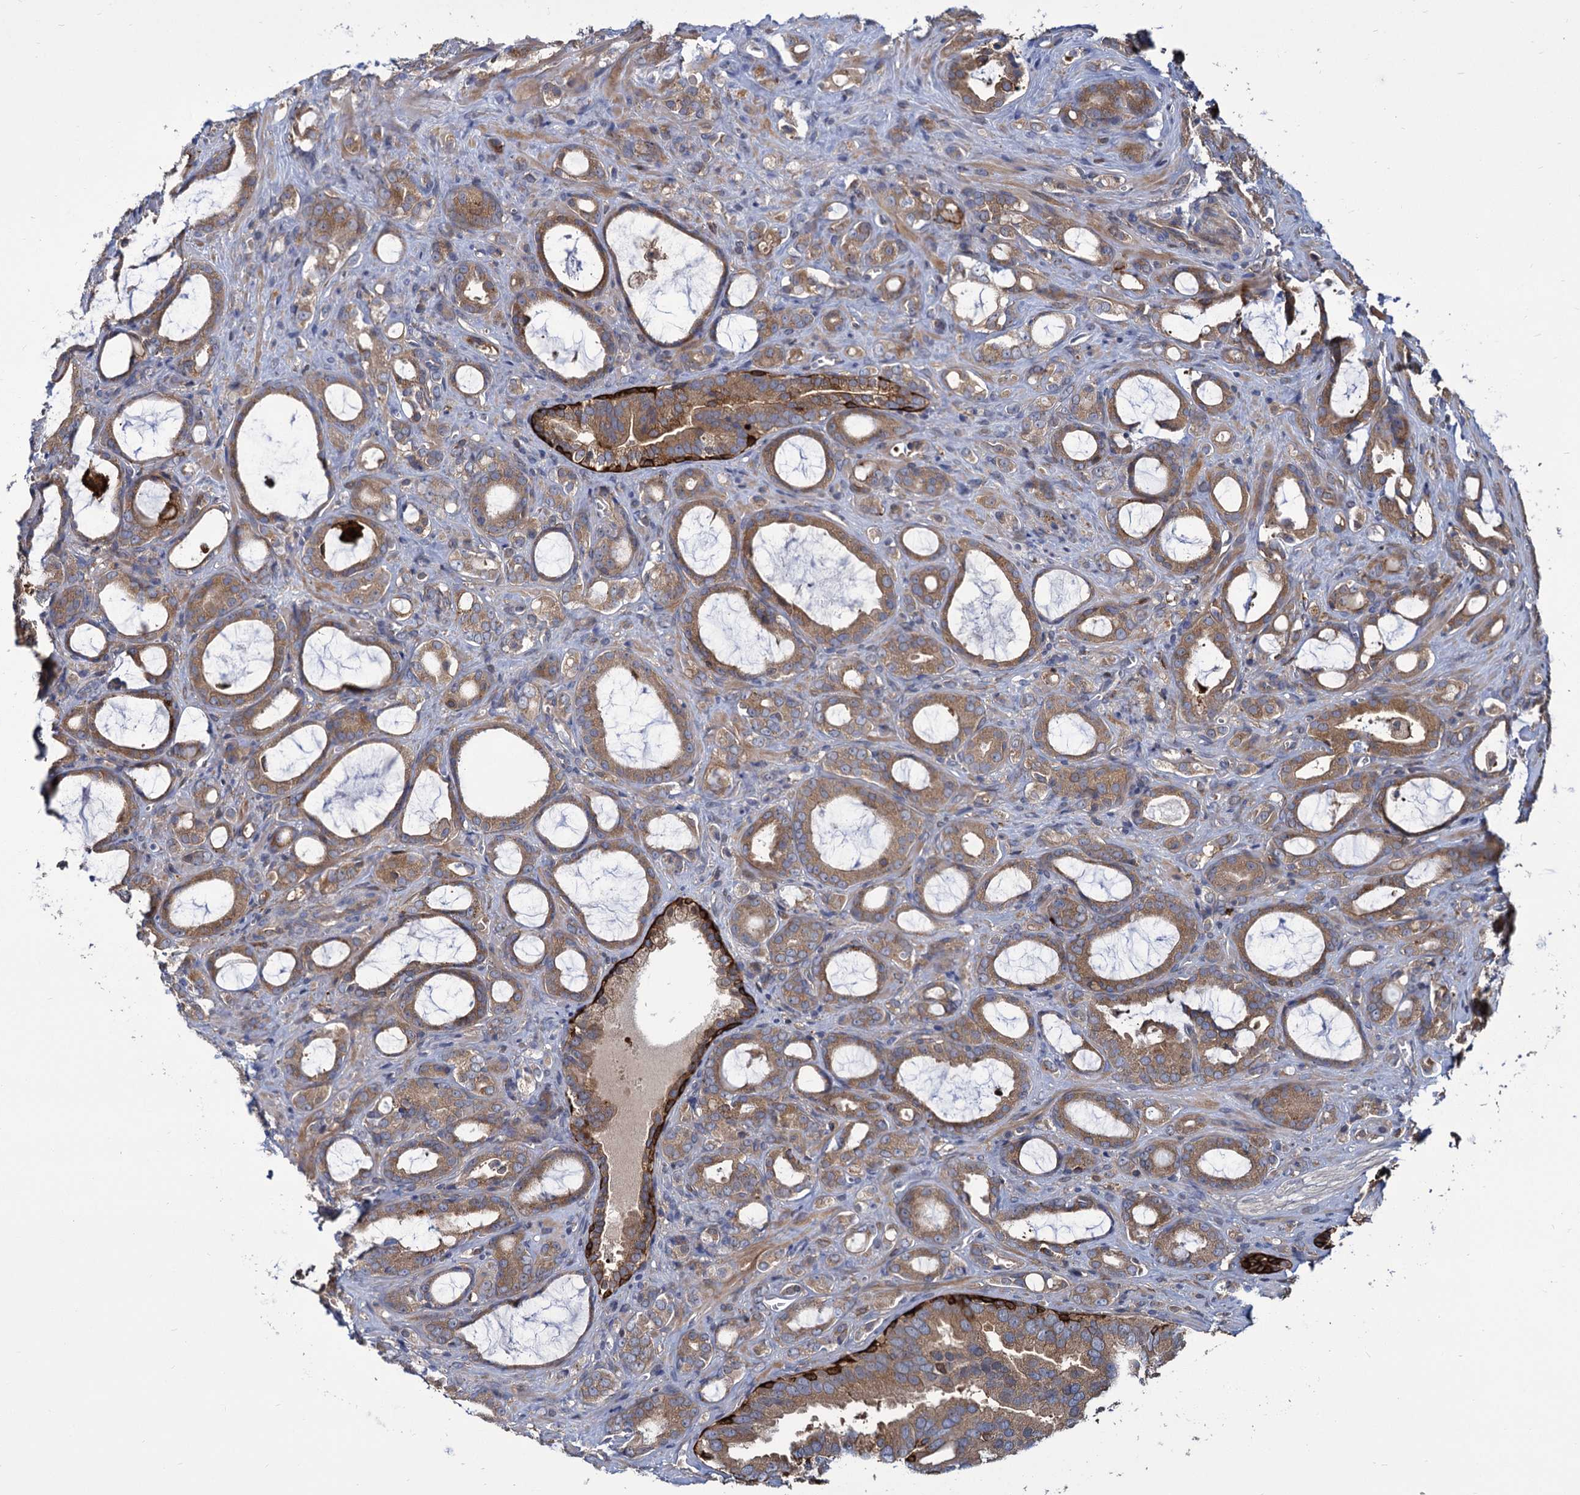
{"staining": {"intensity": "moderate", "quantity": ">75%", "location": "cytoplasmic/membranous"}, "tissue": "prostate cancer", "cell_type": "Tumor cells", "image_type": "cancer", "snomed": [{"axis": "morphology", "description": "Adenocarcinoma, High grade"}, {"axis": "topography", "description": "Prostate"}], "caption": "The histopathology image shows a brown stain indicating the presence of a protein in the cytoplasmic/membranous of tumor cells in prostate cancer.", "gene": "GCLC", "patient": {"sex": "male", "age": 72}}